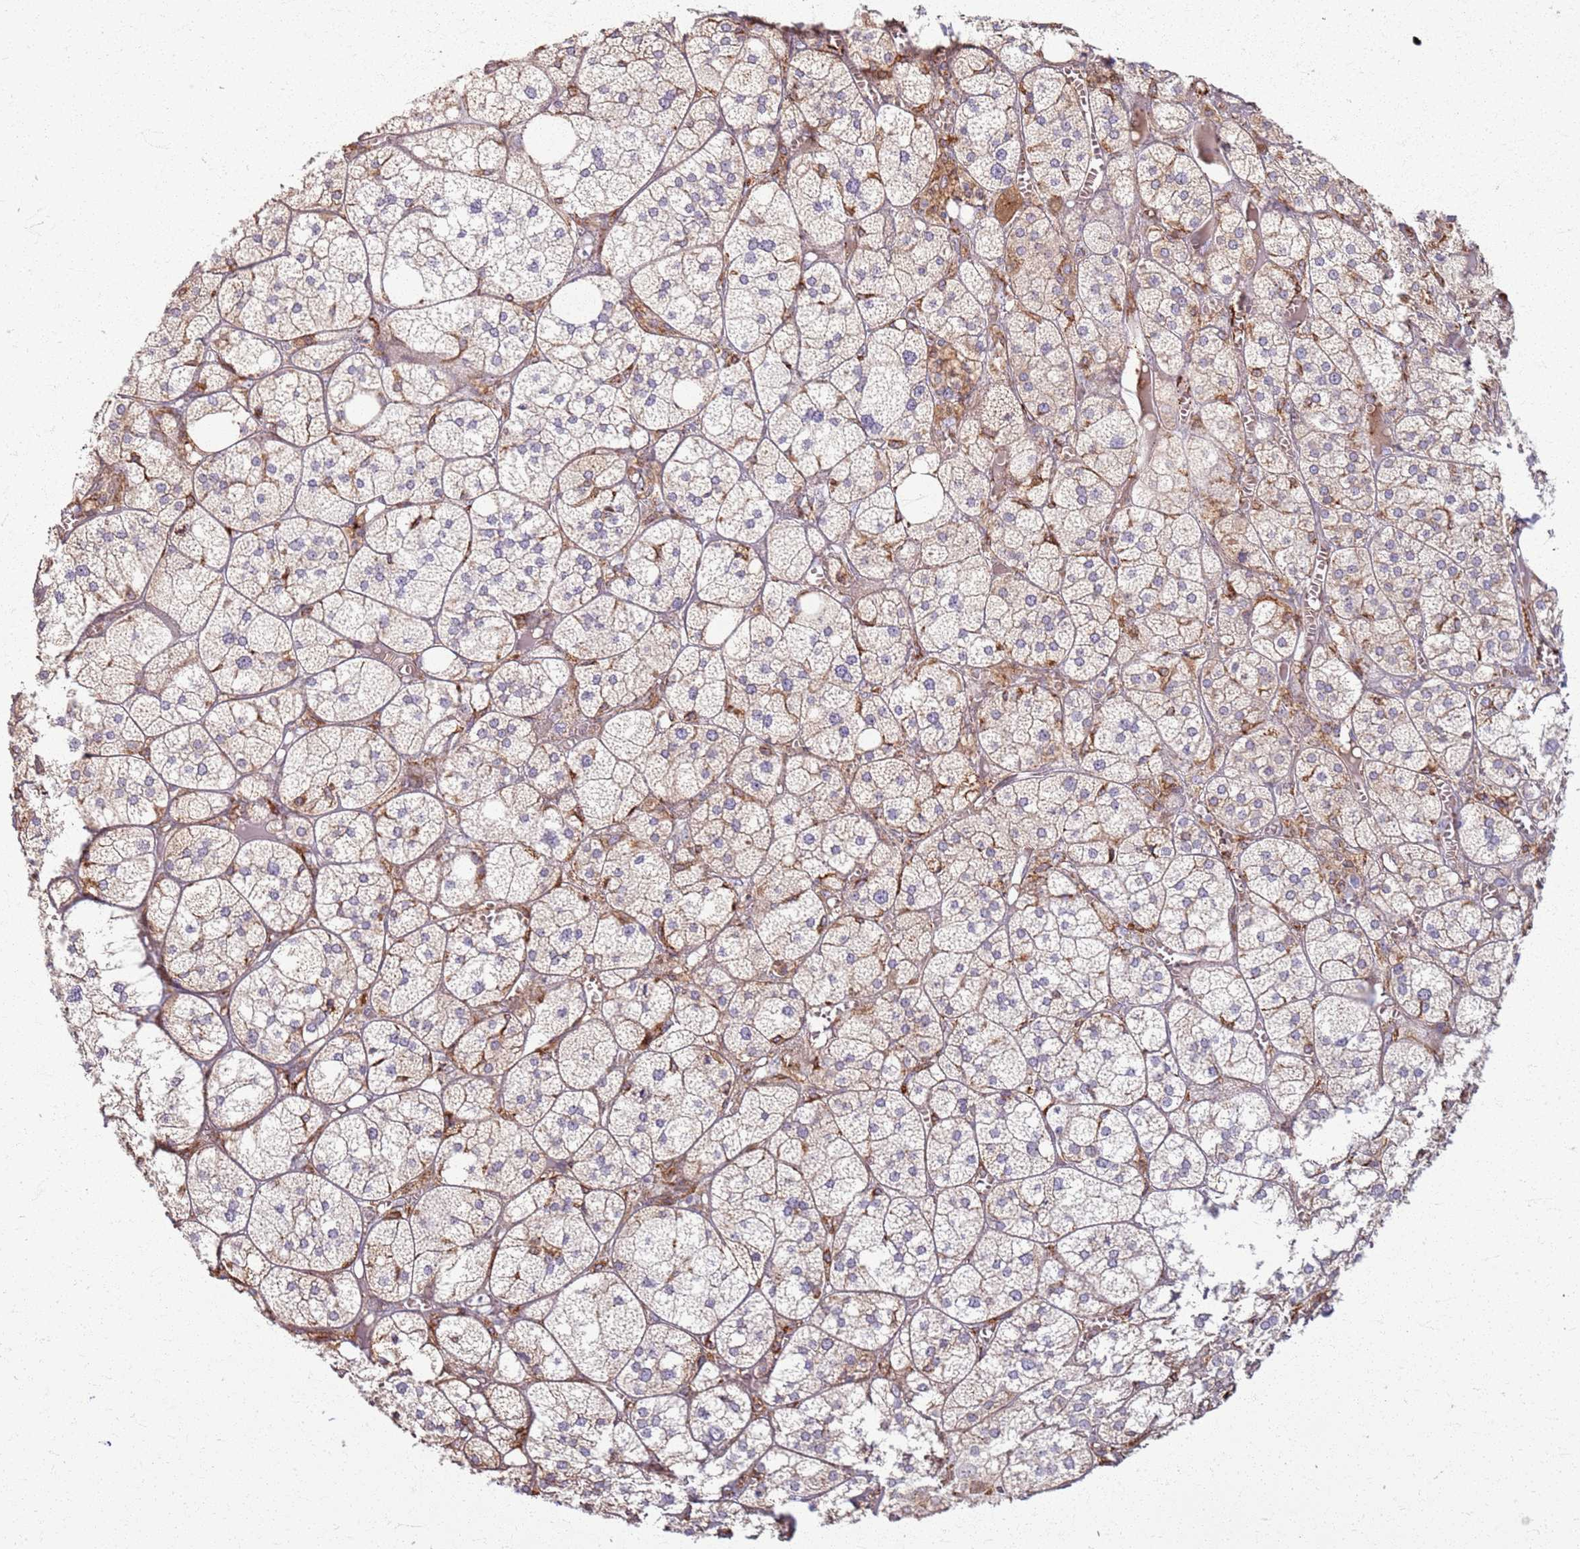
{"staining": {"intensity": "weak", "quantity": "25%-75%", "location": "cytoplasmic/membranous"}, "tissue": "adrenal gland", "cell_type": "Glandular cells", "image_type": "normal", "snomed": [{"axis": "morphology", "description": "Normal tissue, NOS"}, {"axis": "topography", "description": "Adrenal gland"}], "caption": "Adrenal gland stained with DAB (3,3'-diaminobenzidine) immunohistochemistry displays low levels of weak cytoplasmic/membranous expression in about 25%-75% of glandular cells. Using DAB (3,3'-diaminobenzidine) (brown) and hematoxylin (blue) stains, captured at high magnification using brightfield microscopy.", "gene": "KRI1", "patient": {"sex": "female", "age": 61}}